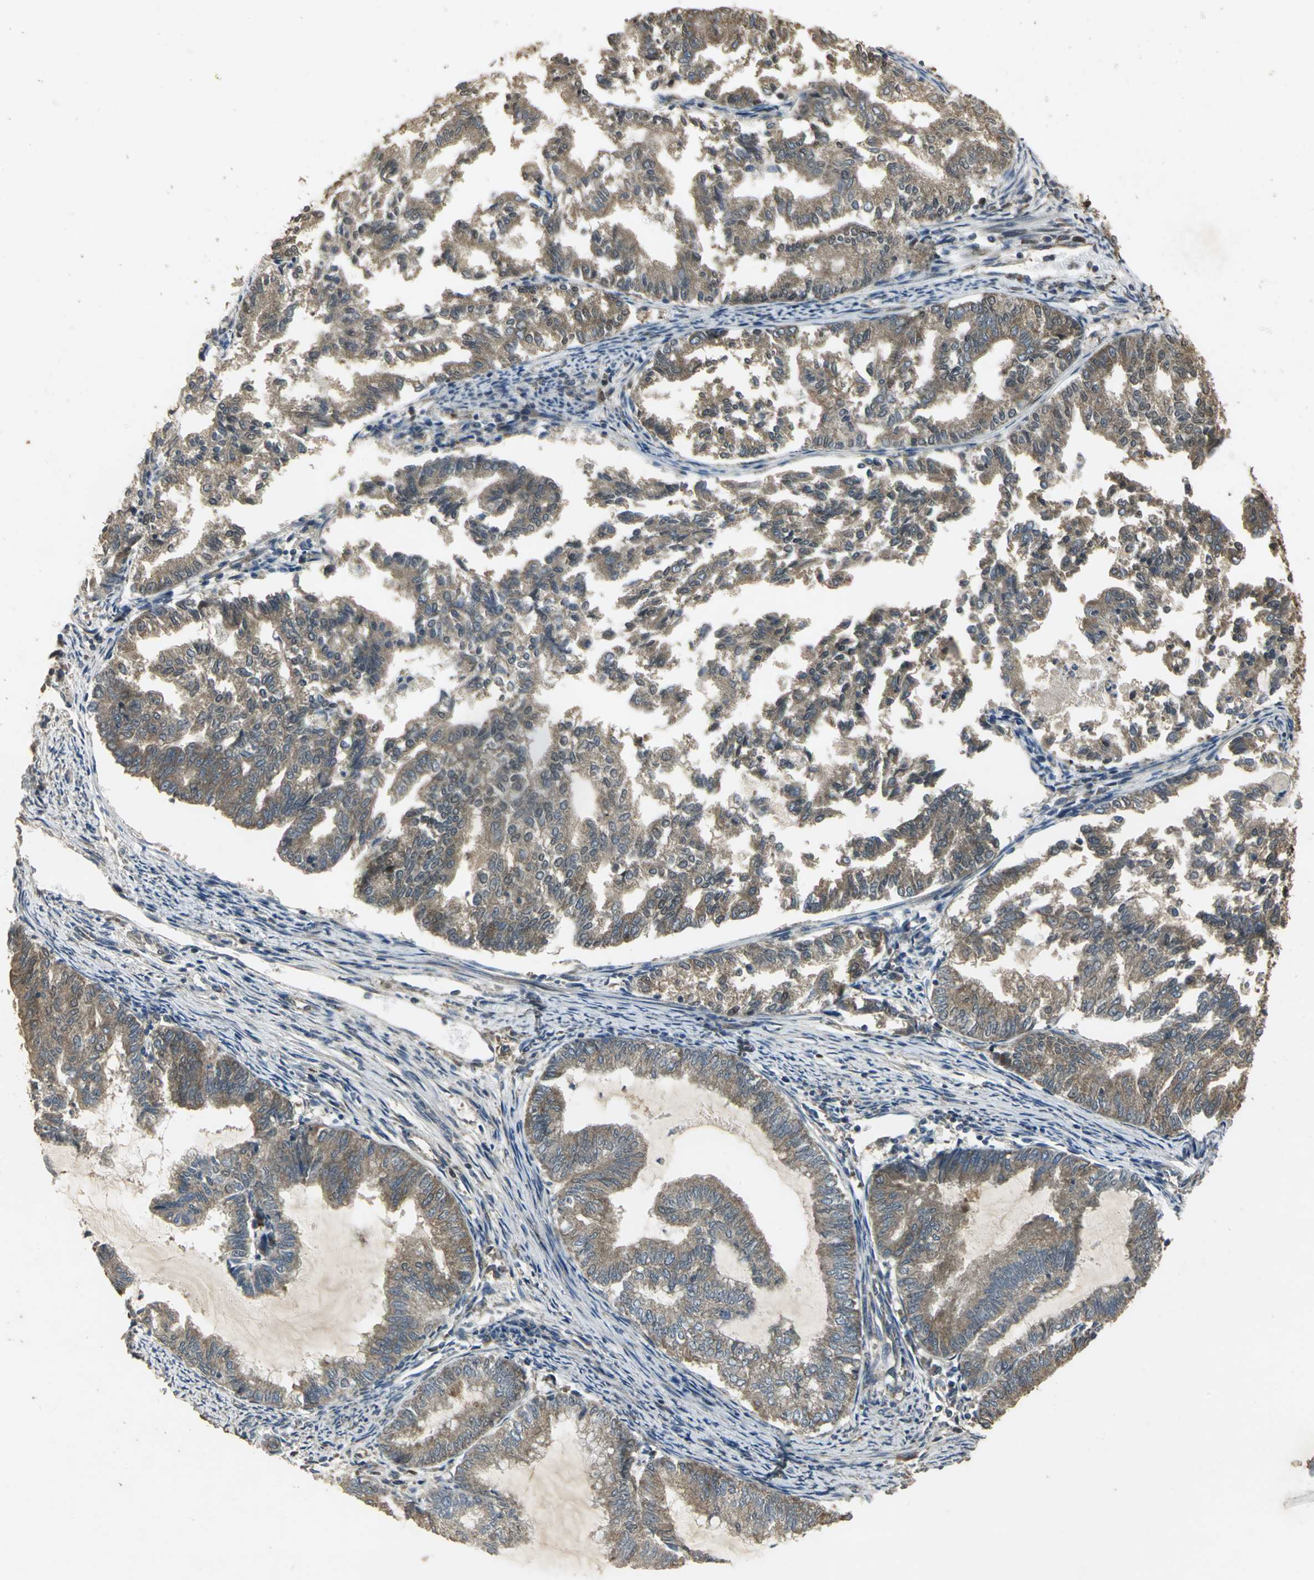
{"staining": {"intensity": "strong", "quantity": ">75%", "location": "cytoplasmic/membranous"}, "tissue": "endometrial cancer", "cell_type": "Tumor cells", "image_type": "cancer", "snomed": [{"axis": "morphology", "description": "Adenocarcinoma, NOS"}, {"axis": "topography", "description": "Endometrium"}], "caption": "Endometrial cancer was stained to show a protein in brown. There is high levels of strong cytoplasmic/membranous positivity in approximately >75% of tumor cells.", "gene": "KANK1", "patient": {"sex": "female", "age": 79}}